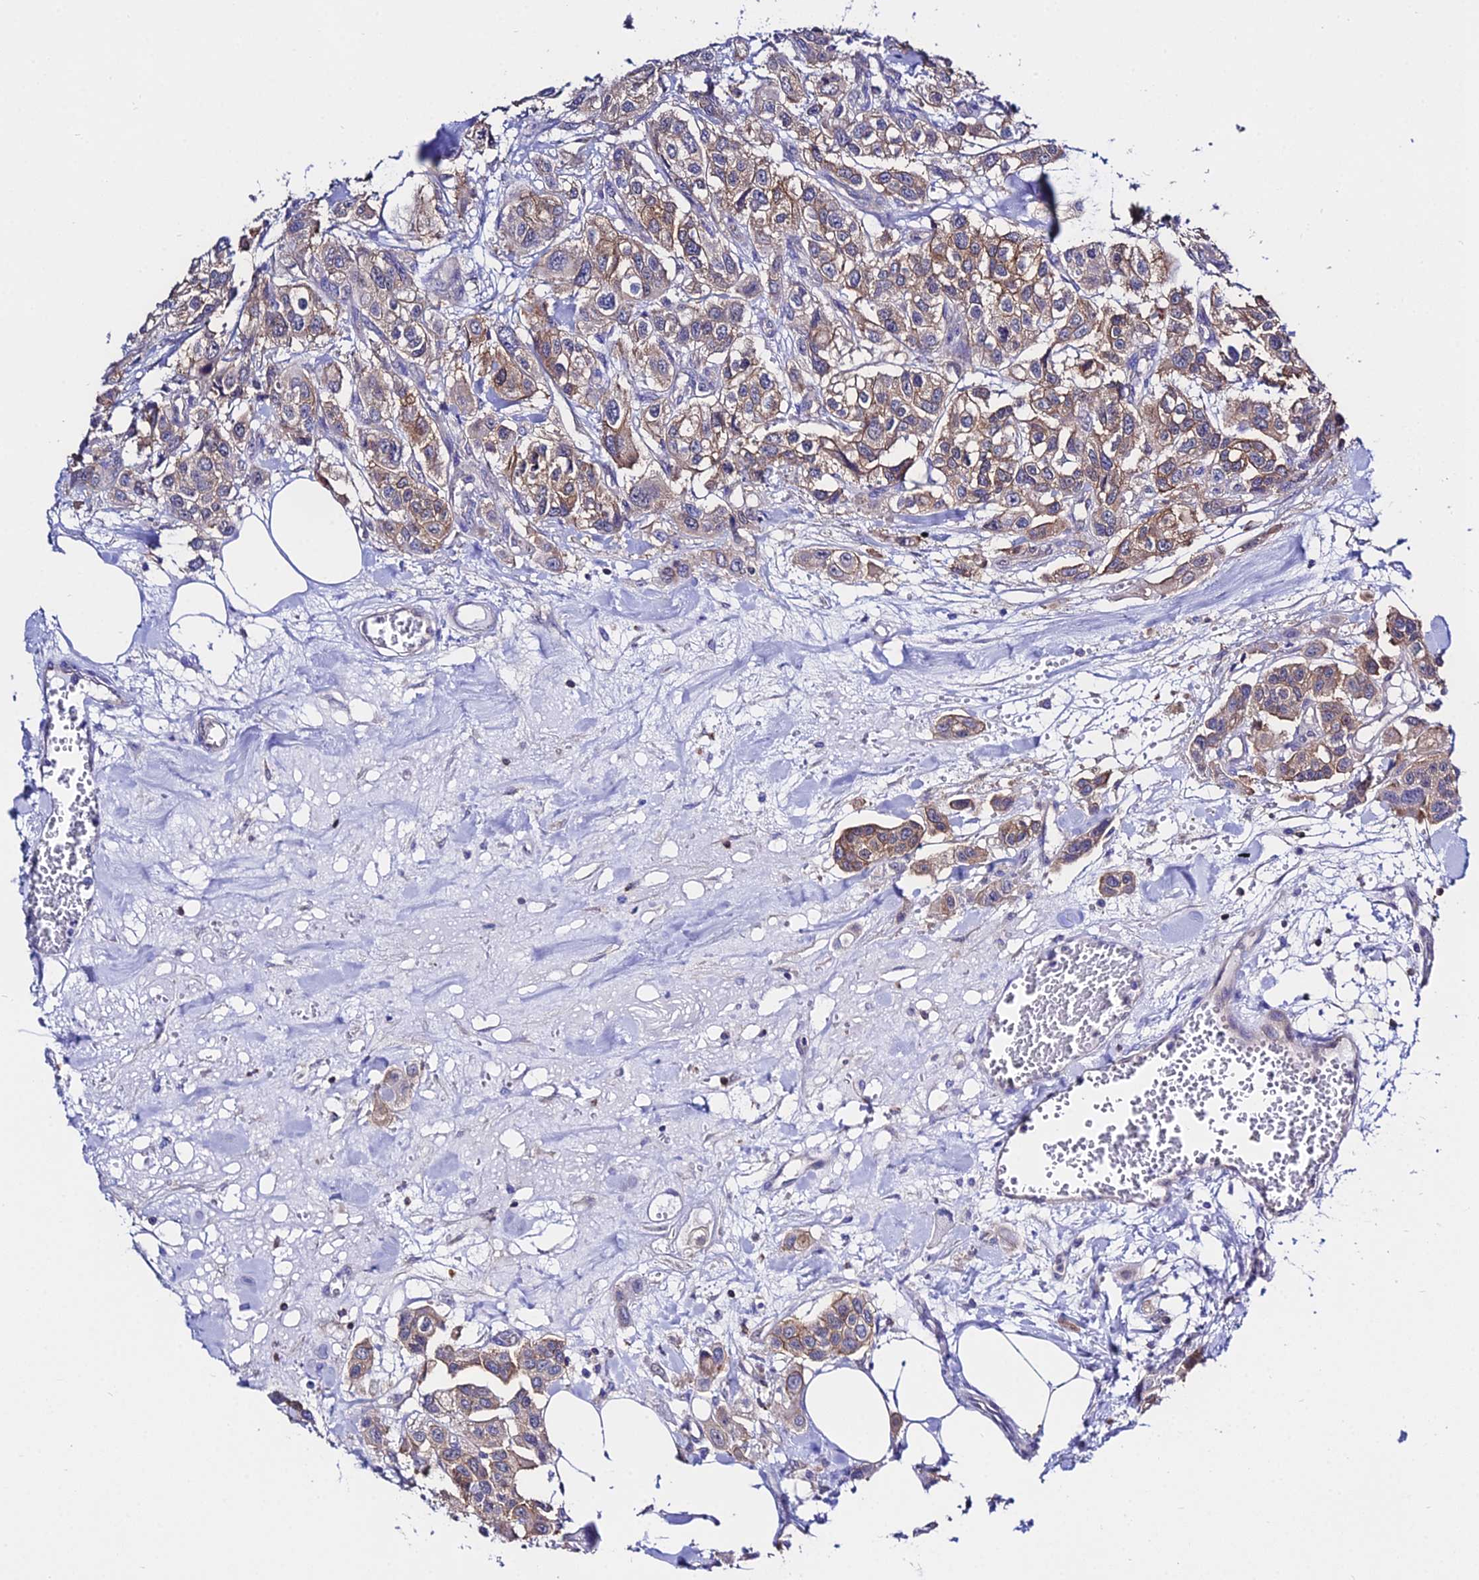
{"staining": {"intensity": "weak", "quantity": "25%-75%", "location": "cytoplasmic/membranous"}, "tissue": "urothelial cancer", "cell_type": "Tumor cells", "image_type": "cancer", "snomed": [{"axis": "morphology", "description": "Urothelial carcinoma, High grade"}, {"axis": "topography", "description": "Urinary bladder"}], "caption": "This image displays immunohistochemistry (IHC) staining of human high-grade urothelial carcinoma, with low weak cytoplasmic/membranous expression in approximately 25%-75% of tumor cells.", "gene": "S100A16", "patient": {"sex": "male", "age": 67}}